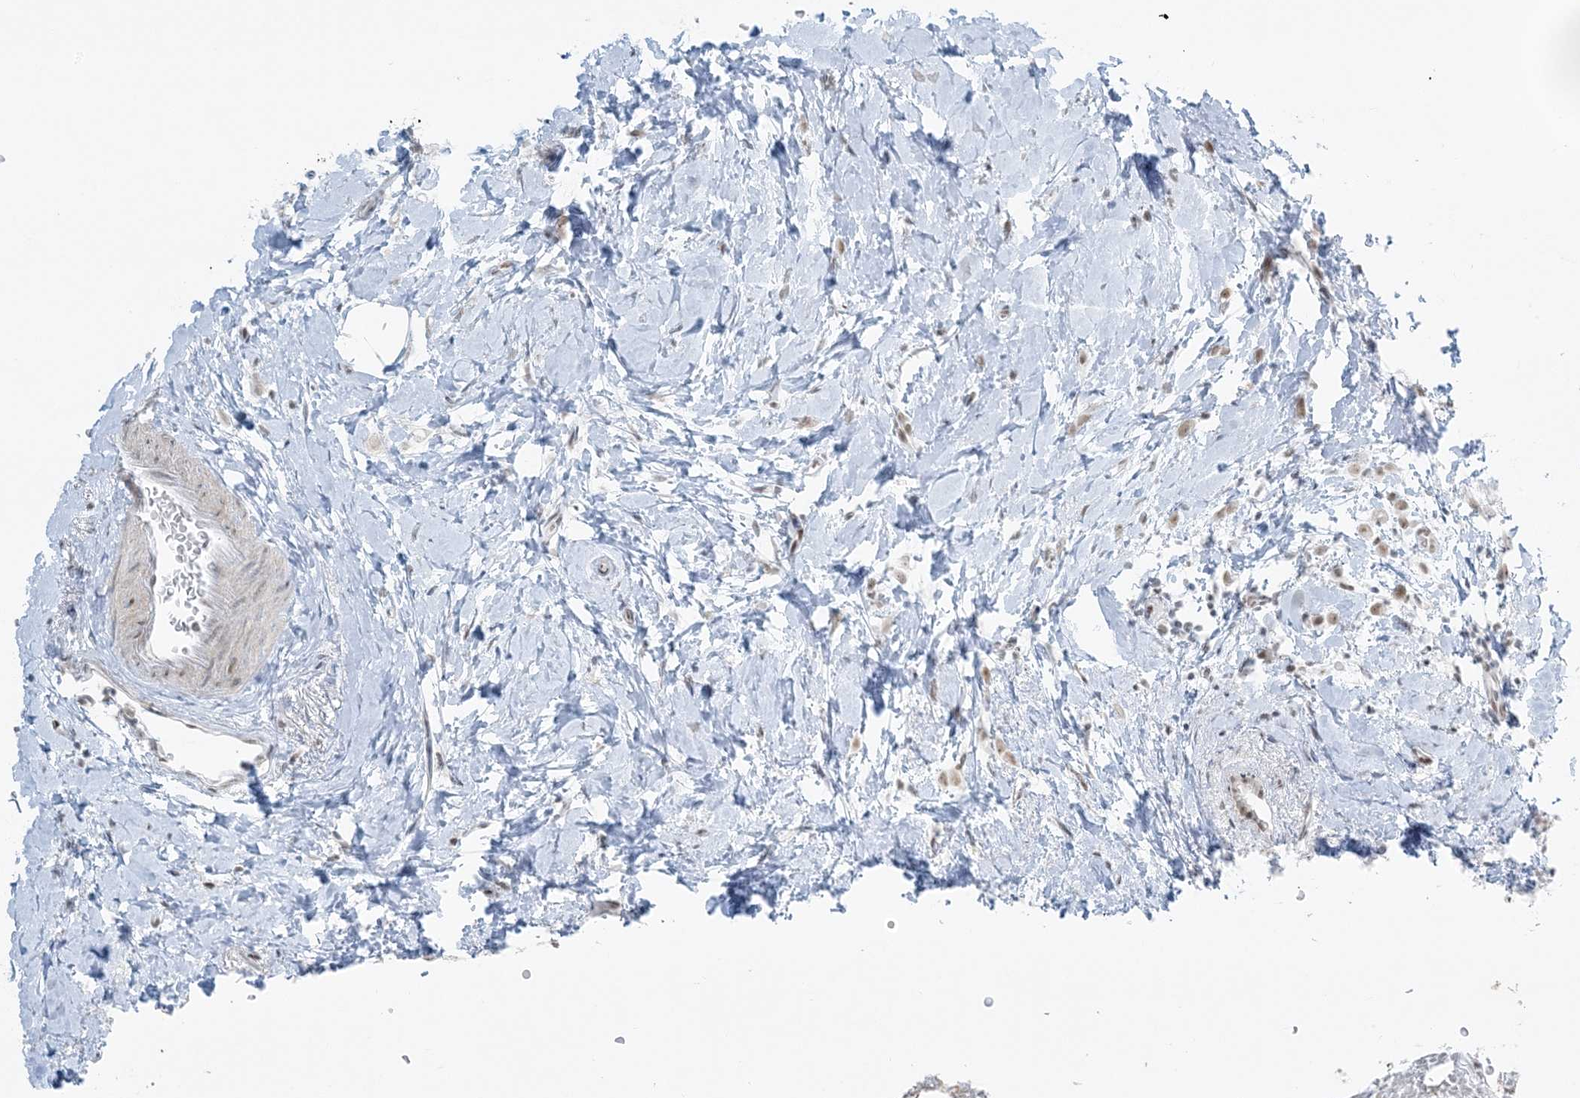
{"staining": {"intensity": "weak", "quantity": "25%-75%", "location": "nuclear"}, "tissue": "breast cancer", "cell_type": "Tumor cells", "image_type": "cancer", "snomed": [{"axis": "morphology", "description": "Lobular carcinoma"}, {"axis": "topography", "description": "Breast"}], "caption": "IHC (DAB (3,3'-diaminobenzidine)) staining of human lobular carcinoma (breast) exhibits weak nuclear protein expression in about 25%-75% of tumor cells. (brown staining indicates protein expression, while blue staining denotes nuclei).", "gene": "ZNF787", "patient": {"sex": "female", "age": 47}}